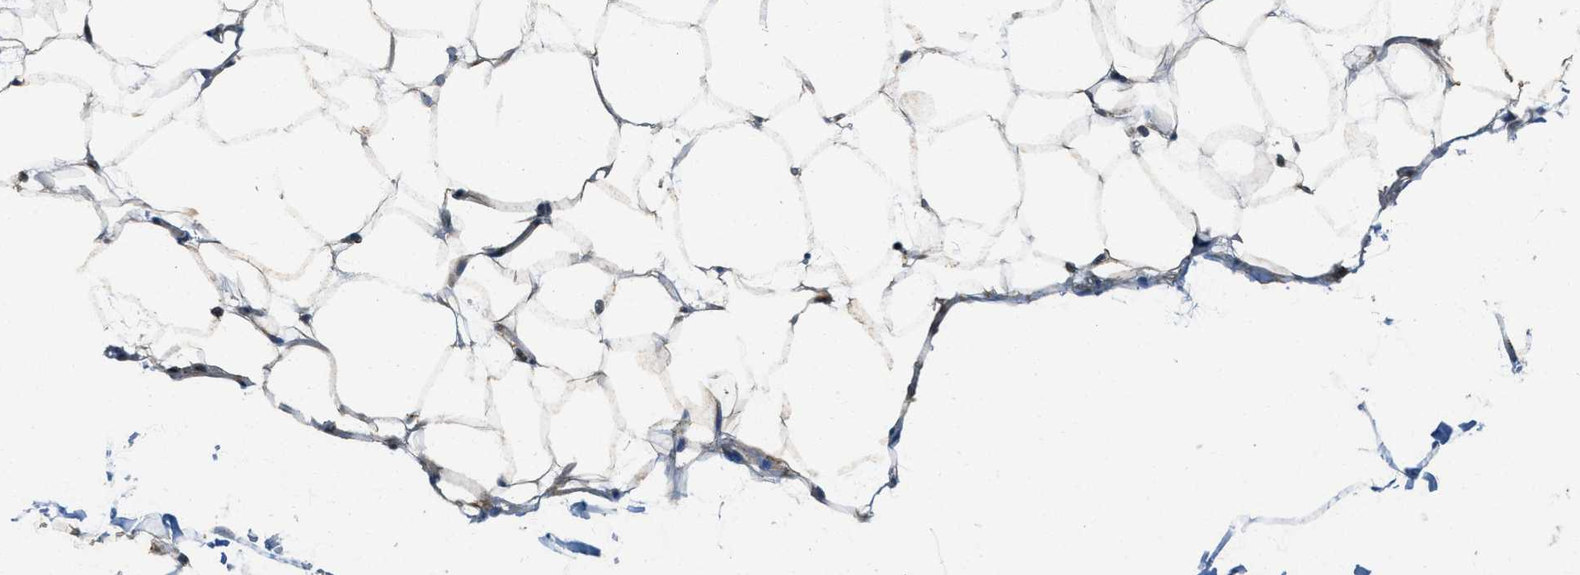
{"staining": {"intensity": "moderate", "quantity": "<25%", "location": "cytoplasmic/membranous"}, "tissue": "adipose tissue", "cell_type": "Adipocytes", "image_type": "normal", "snomed": [{"axis": "morphology", "description": "Normal tissue, NOS"}, {"axis": "topography", "description": "Breast"}, {"axis": "topography", "description": "Soft tissue"}], "caption": "Immunohistochemical staining of unremarkable human adipose tissue reveals low levels of moderate cytoplasmic/membranous staining in approximately <25% of adipocytes. (DAB = brown stain, brightfield microscopy at high magnification).", "gene": "ZFPL1", "patient": {"sex": "female", "age": 75}}